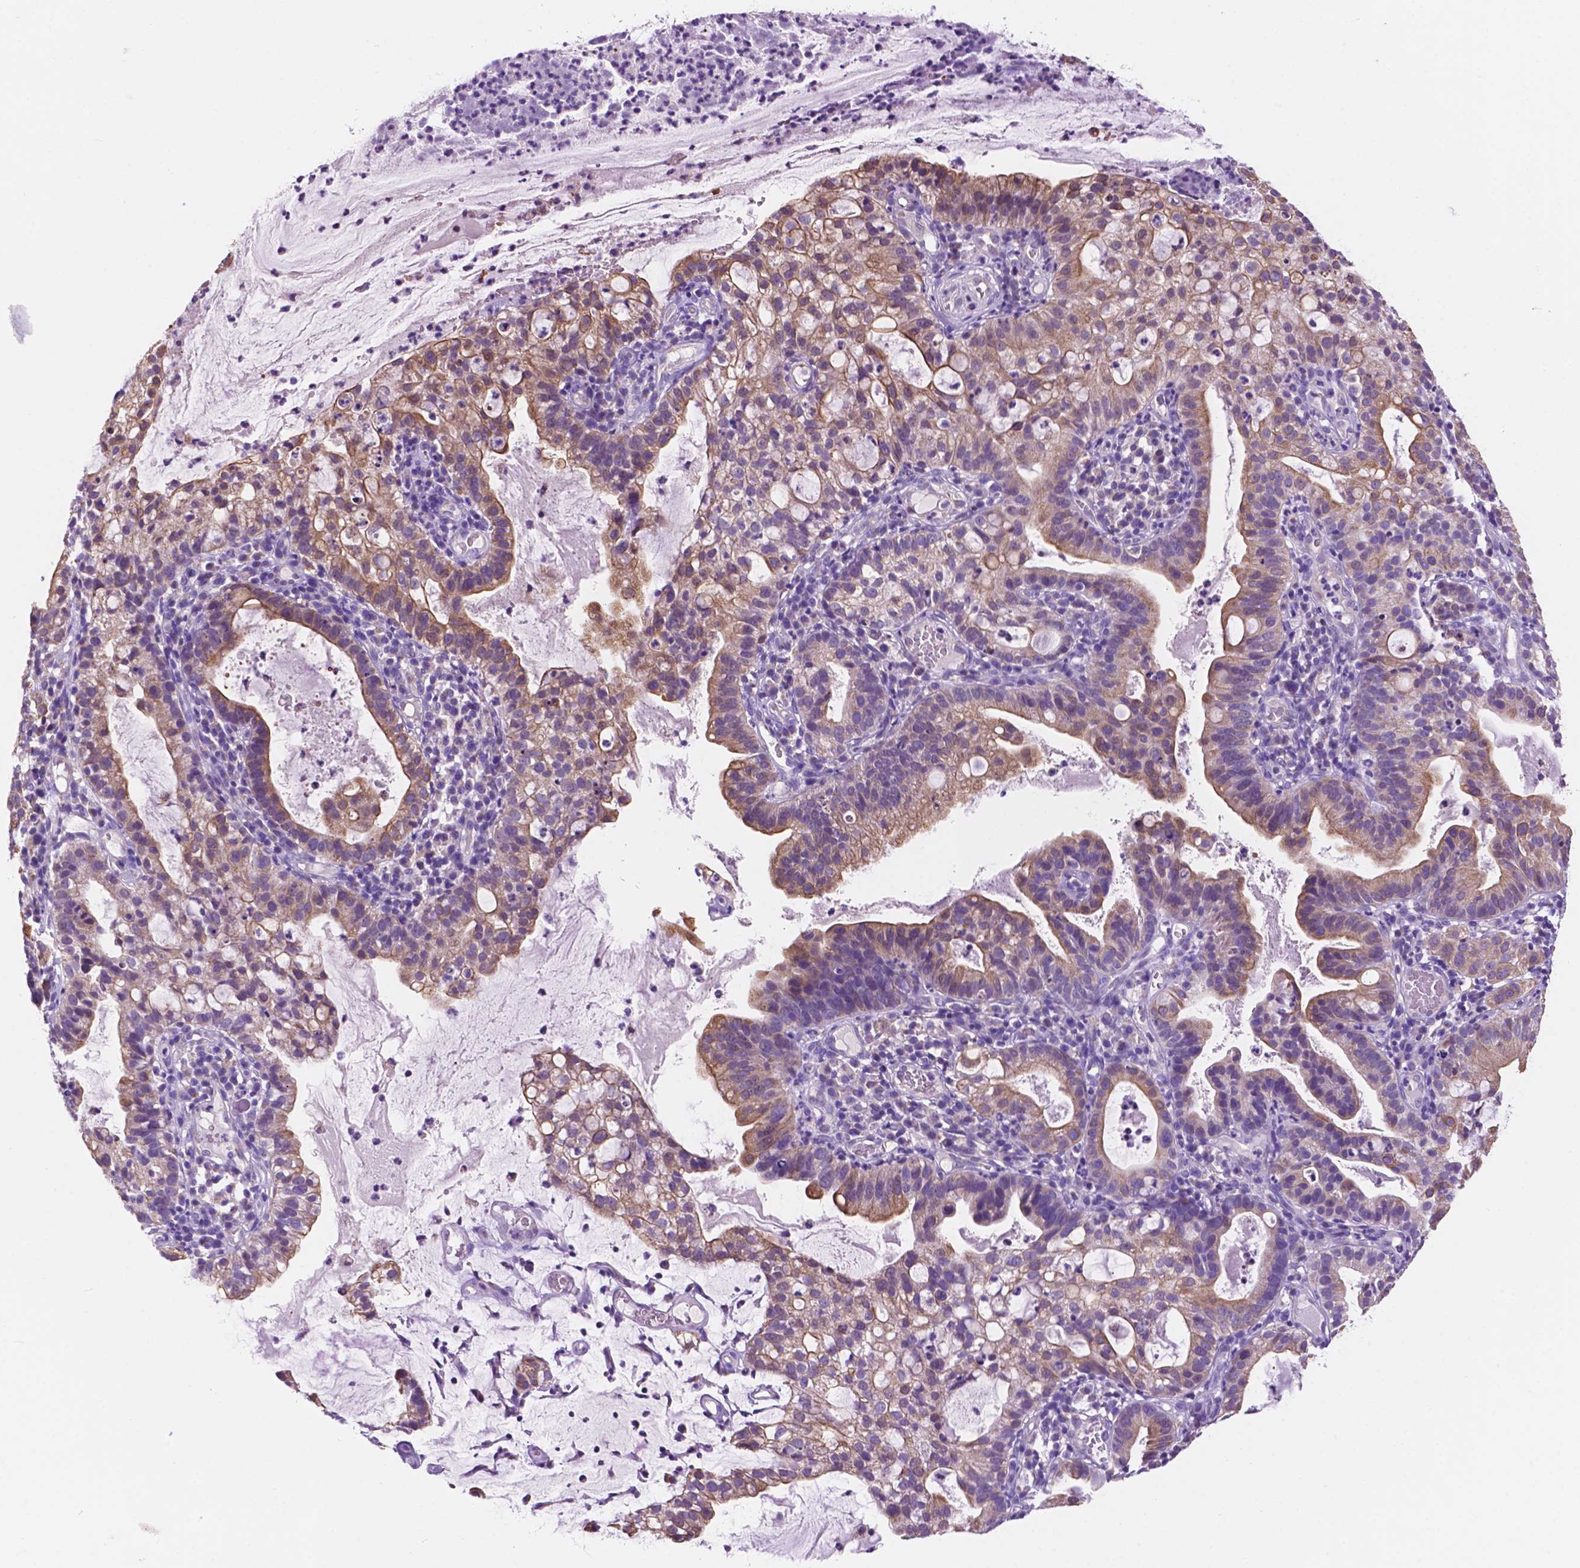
{"staining": {"intensity": "moderate", "quantity": "25%-75%", "location": "cytoplasmic/membranous"}, "tissue": "cervical cancer", "cell_type": "Tumor cells", "image_type": "cancer", "snomed": [{"axis": "morphology", "description": "Adenocarcinoma, NOS"}, {"axis": "topography", "description": "Cervix"}], "caption": "Tumor cells display moderate cytoplasmic/membranous positivity in approximately 25%-75% of cells in adenocarcinoma (cervical).", "gene": "TRPV5", "patient": {"sex": "female", "age": 41}}